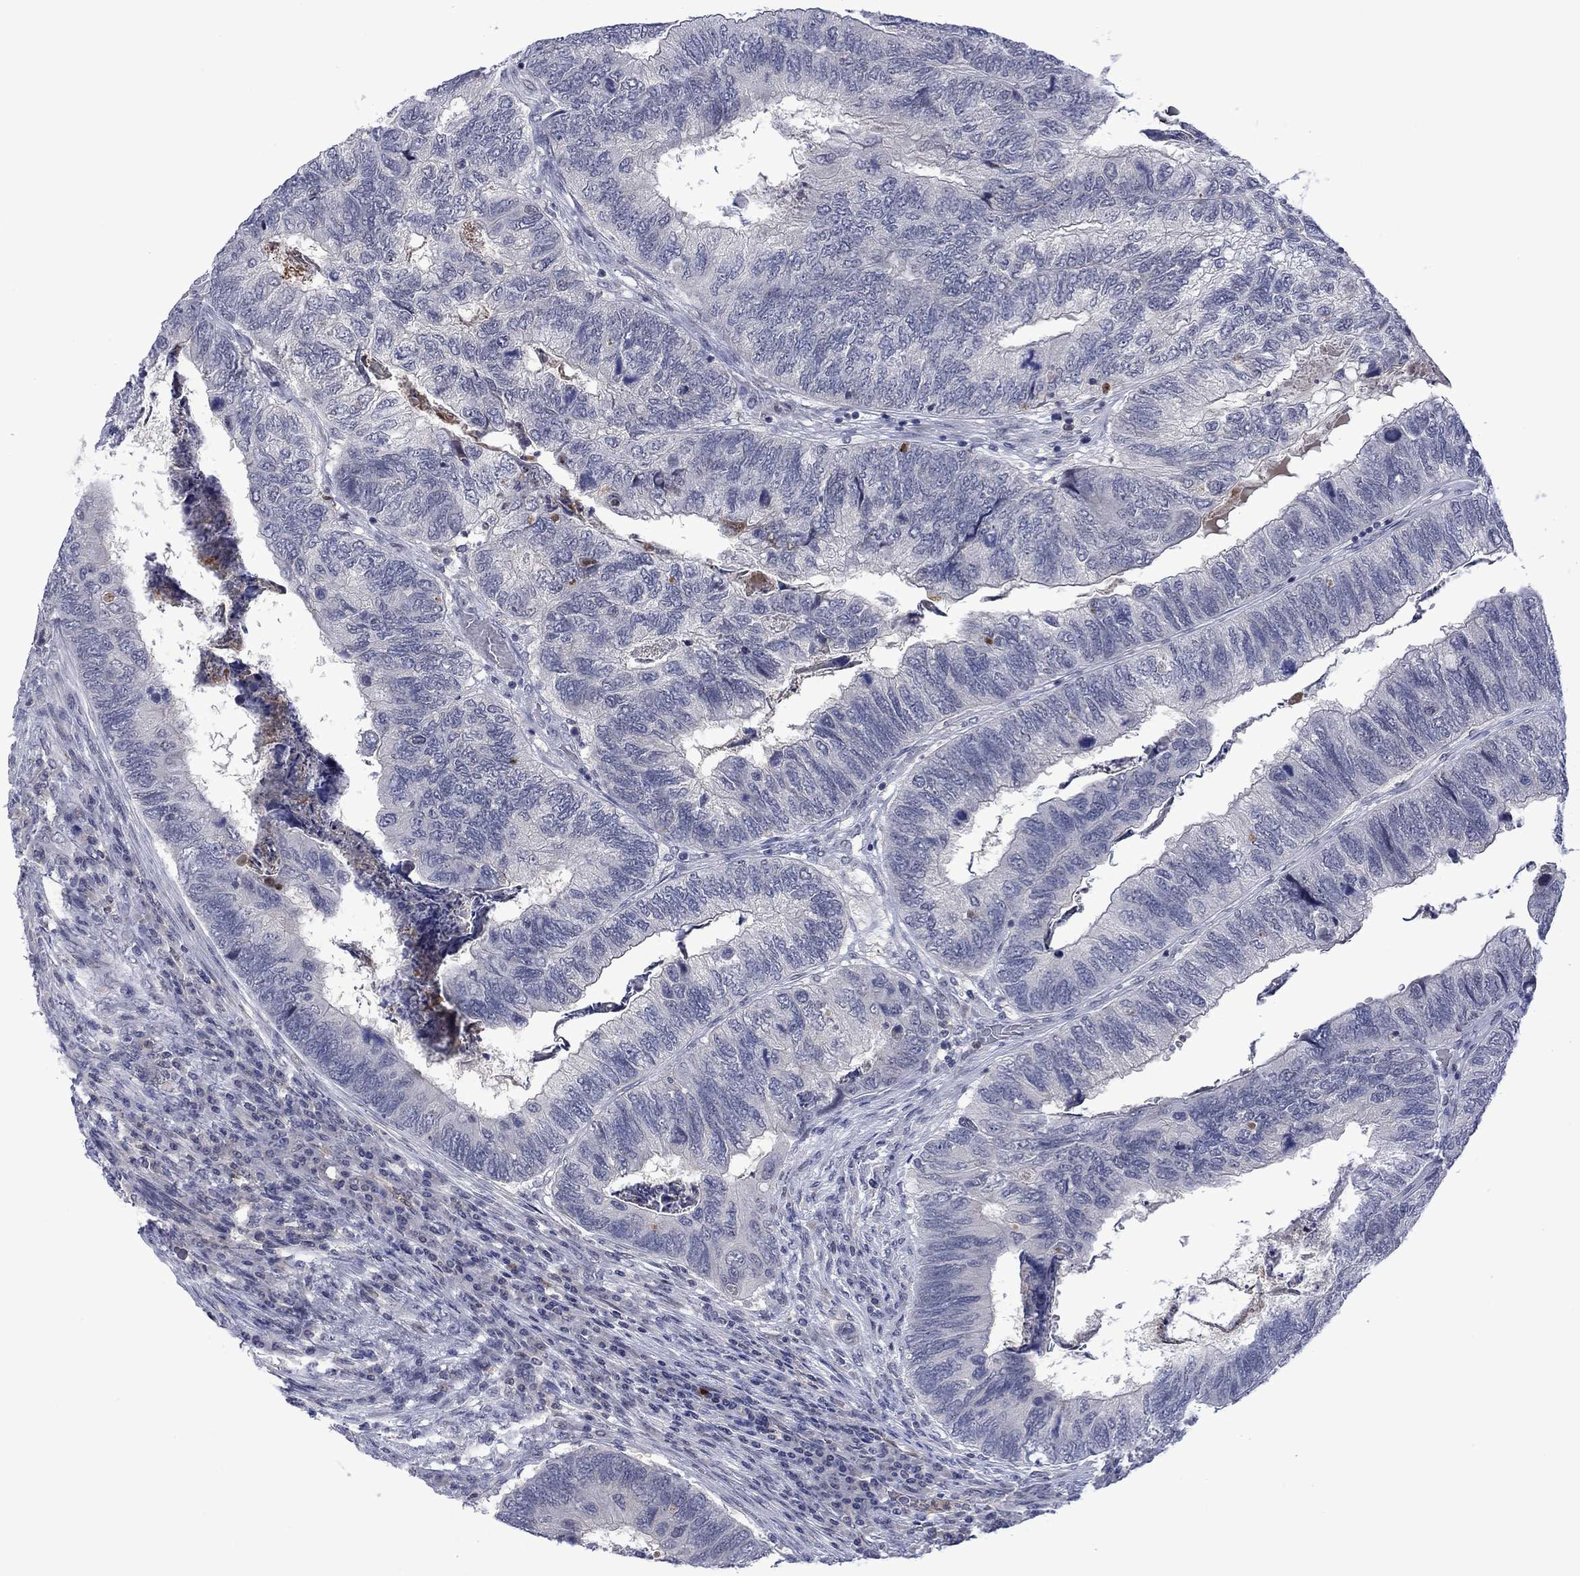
{"staining": {"intensity": "negative", "quantity": "none", "location": "none"}, "tissue": "colorectal cancer", "cell_type": "Tumor cells", "image_type": "cancer", "snomed": [{"axis": "morphology", "description": "Adenocarcinoma, NOS"}, {"axis": "topography", "description": "Colon"}], "caption": "Immunohistochemistry (IHC) of human colorectal cancer exhibits no expression in tumor cells. (DAB (3,3'-diaminobenzidine) immunohistochemistry visualized using brightfield microscopy, high magnification).", "gene": "AGL", "patient": {"sex": "female", "age": 67}}